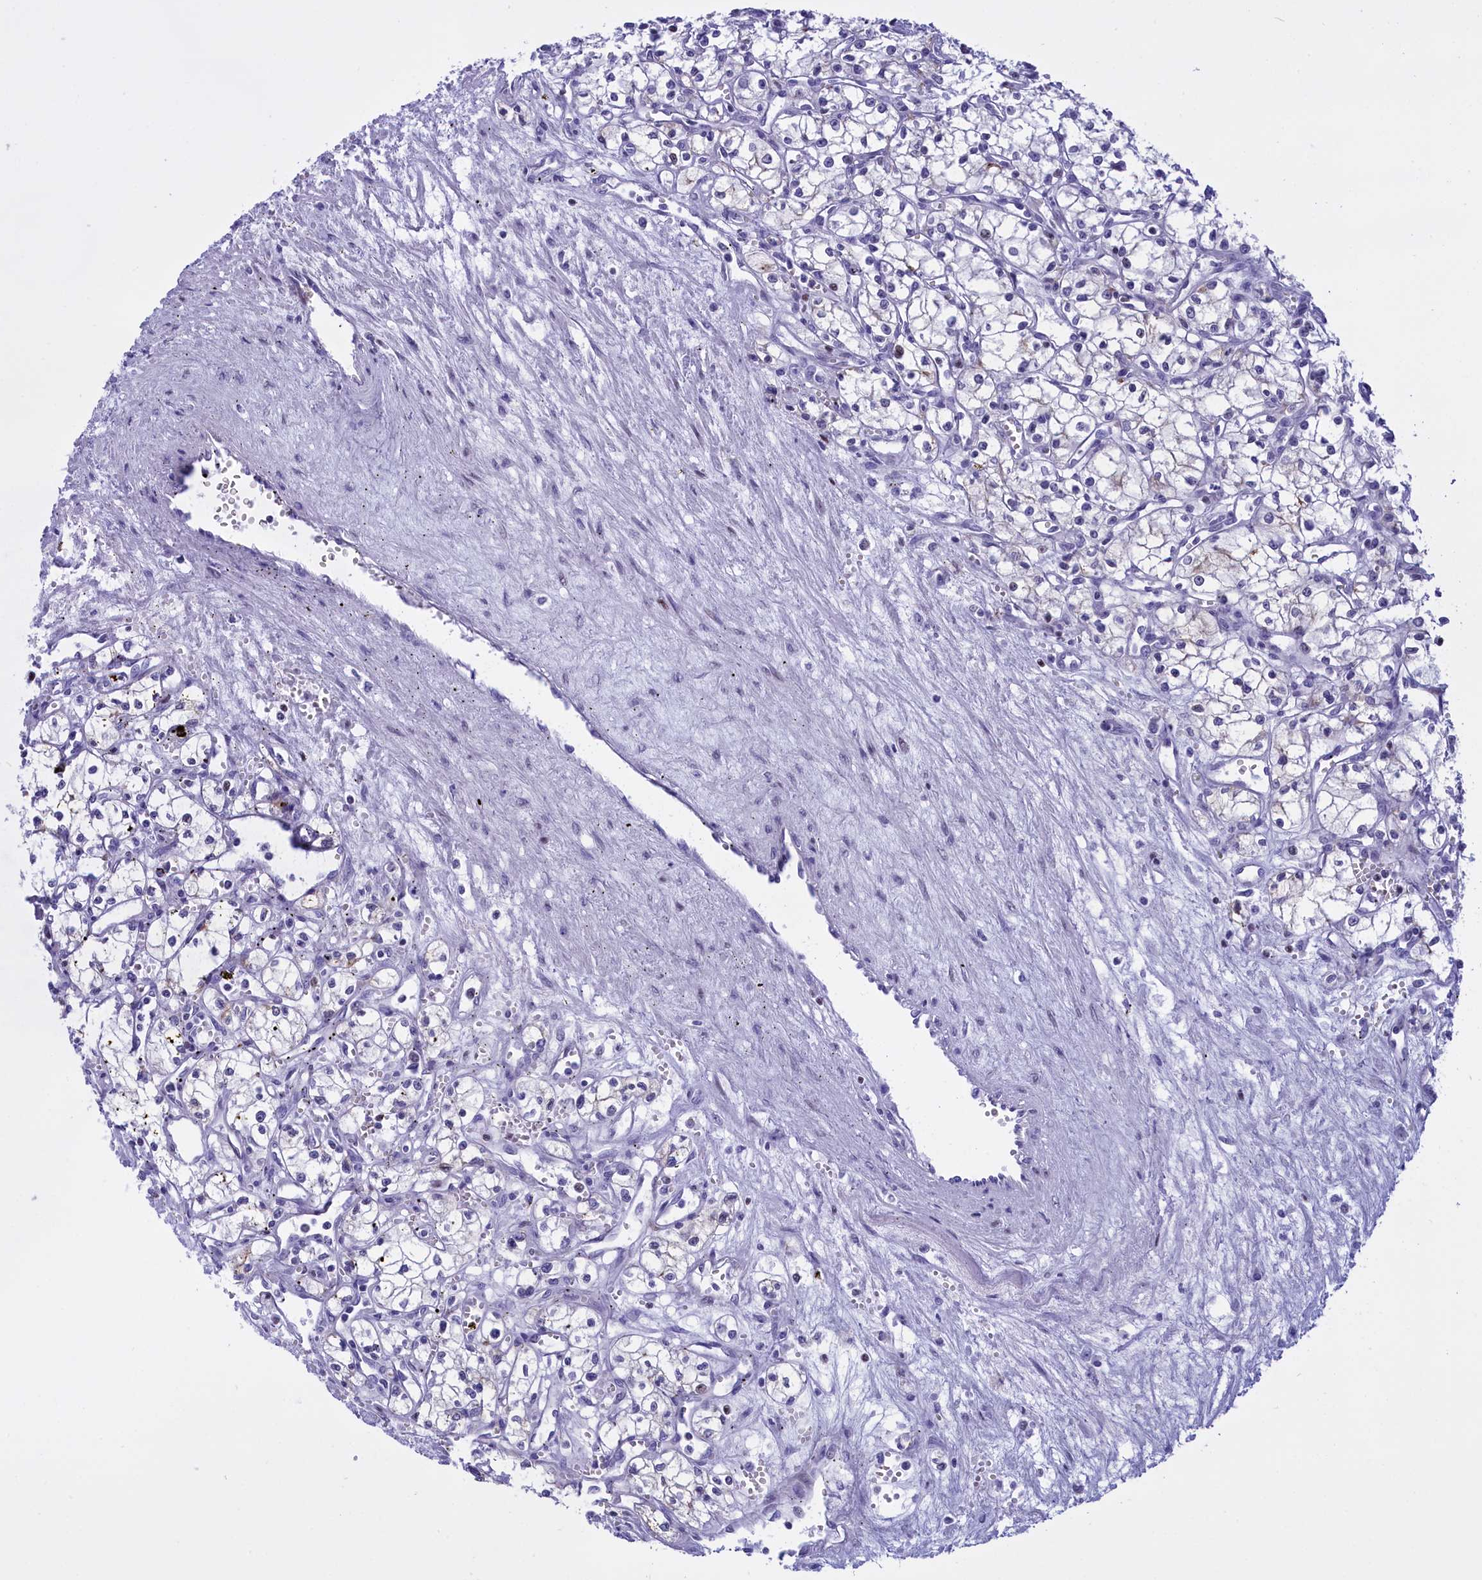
{"staining": {"intensity": "moderate", "quantity": "<25%", "location": "cytoplasmic/membranous"}, "tissue": "renal cancer", "cell_type": "Tumor cells", "image_type": "cancer", "snomed": [{"axis": "morphology", "description": "Adenocarcinoma, NOS"}, {"axis": "topography", "description": "Kidney"}], "caption": "Approximately <25% of tumor cells in renal cancer (adenocarcinoma) demonstrate moderate cytoplasmic/membranous protein positivity as visualized by brown immunohistochemical staining.", "gene": "SPIRE2", "patient": {"sex": "male", "age": 59}}